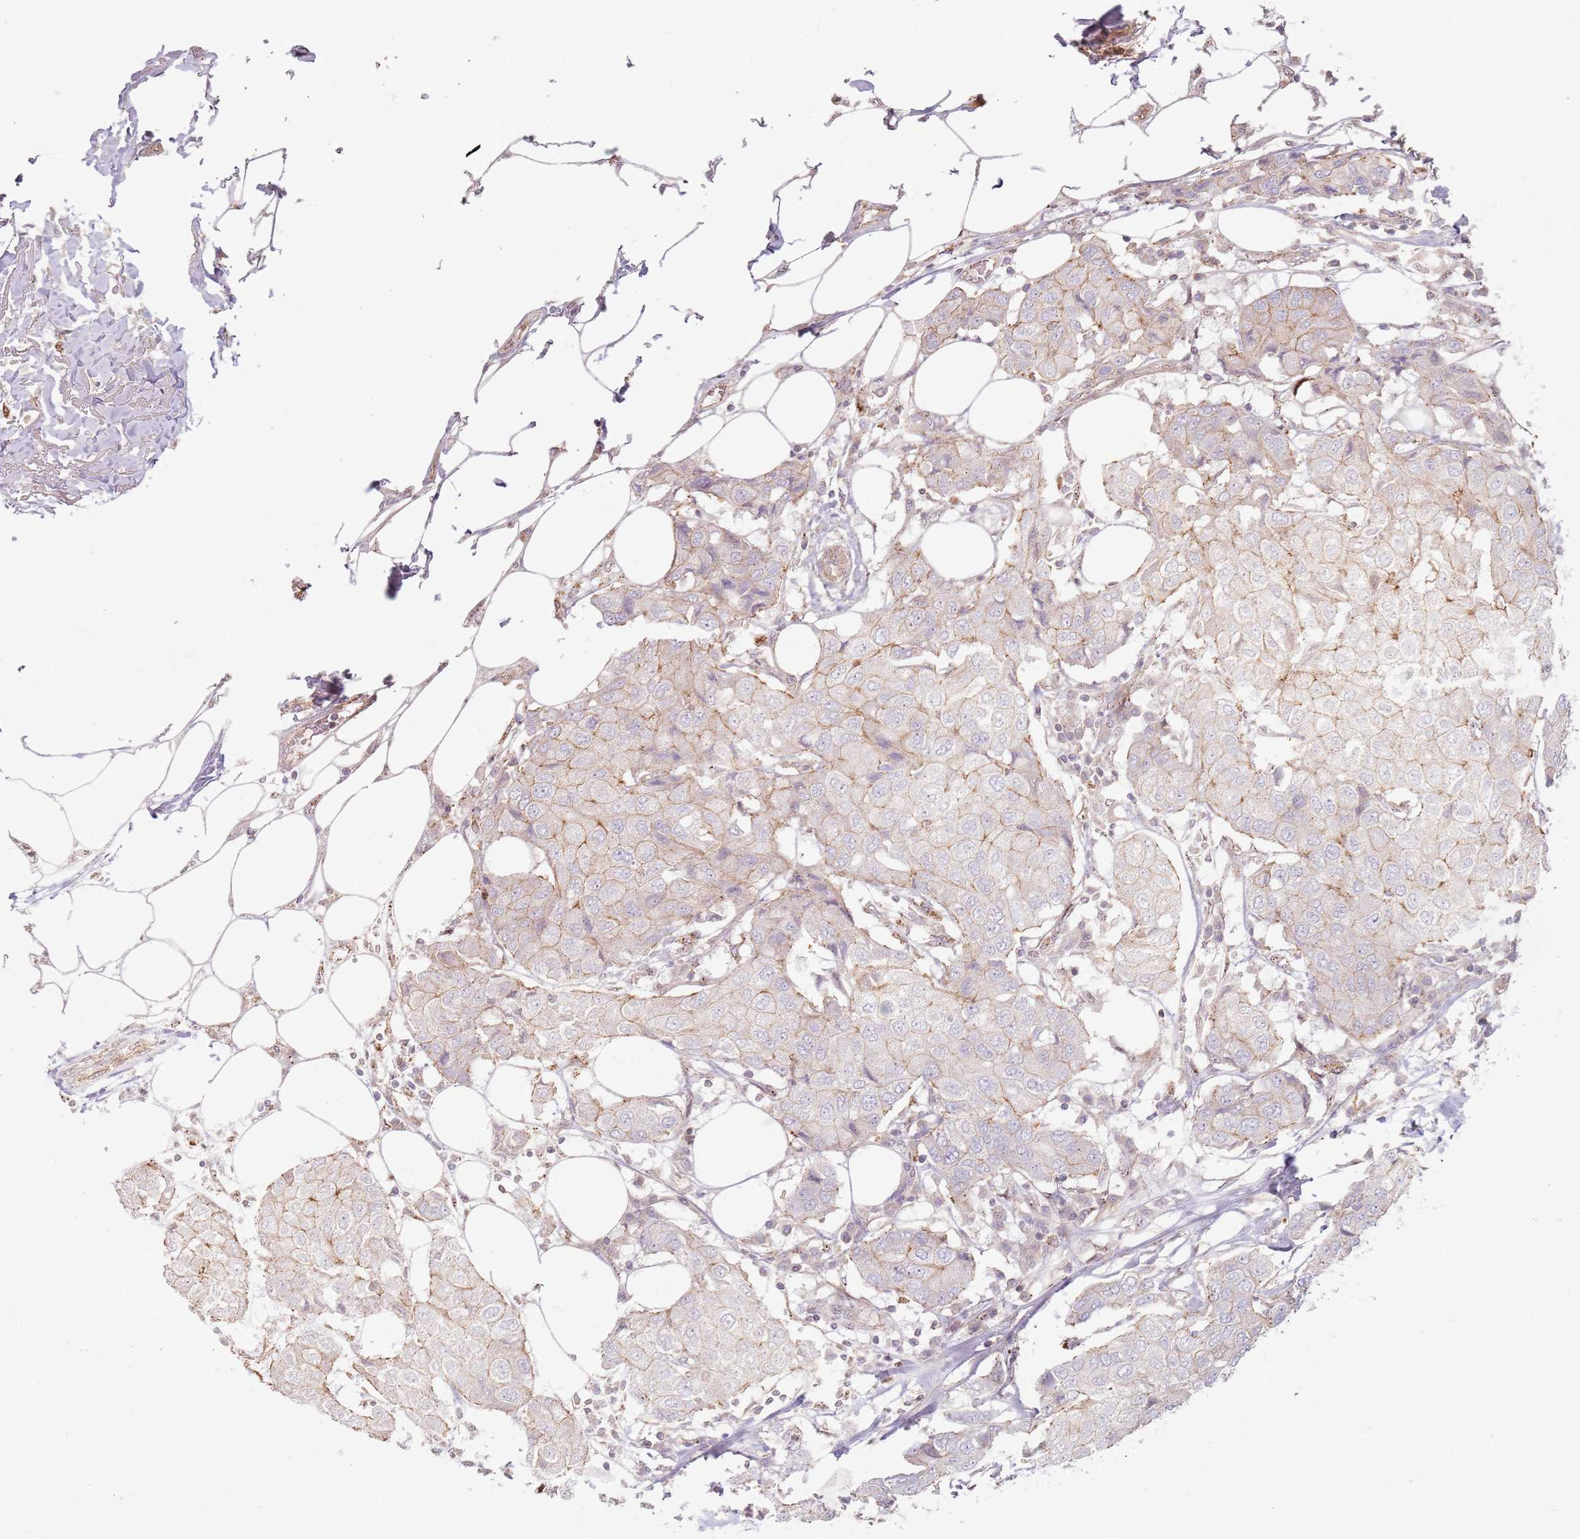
{"staining": {"intensity": "weak", "quantity": "<25%", "location": "cytoplasmic/membranous"}, "tissue": "breast cancer", "cell_type": "Tumor cells", "image_type": "cancer", "snomed": [{"axis": "morphology", "description": "Duct carcinoma"}, {"axis": "topography", "description": "Breast"}], "caption": "Histopathology image shows no significant protein expression in tumor cells of breast cancer (intraductal carcinoma).", "gene": "KCNA5", "patient": {"sex": "female", "age": 80}}